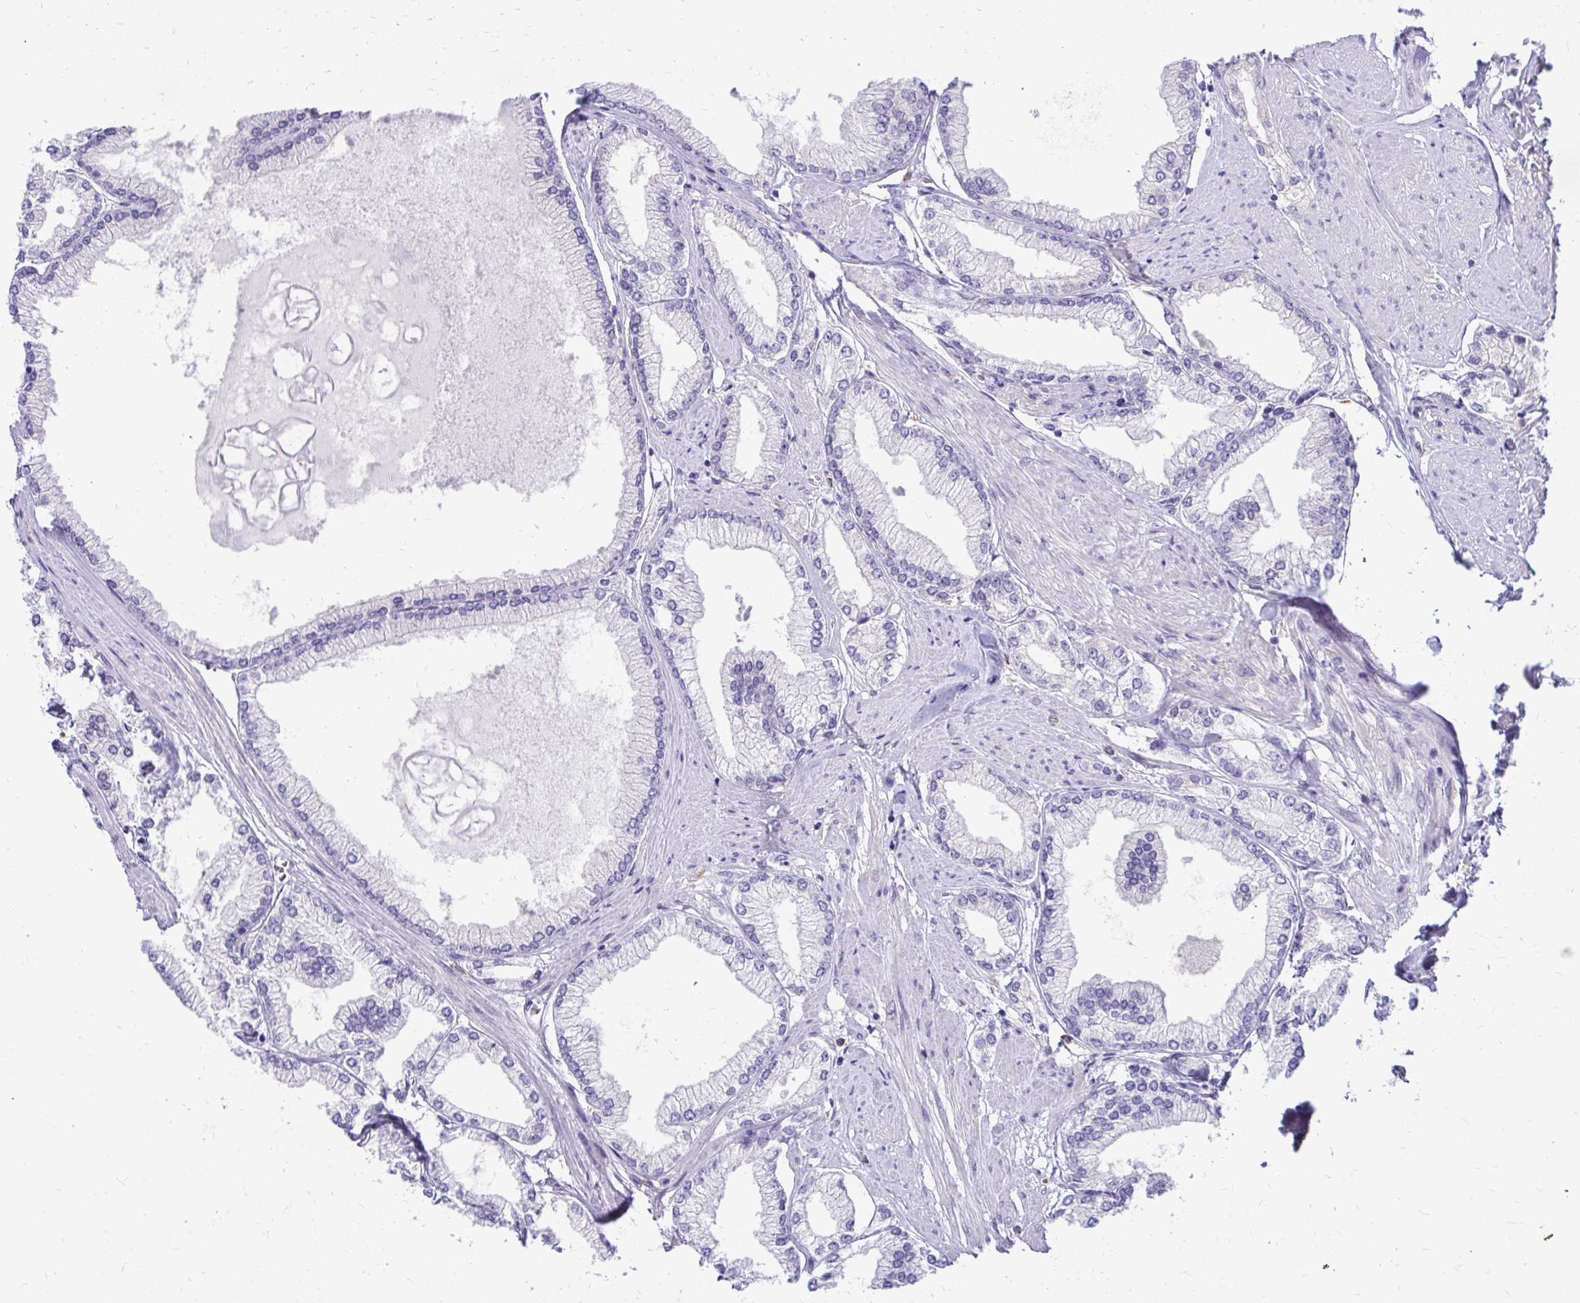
{"staining": {"intensity": "negative", "quantity": "none", "location": "none"}, "tissue": "prostate cancer", "cell_type": "Tumor cells", "image_type": "cancer", "snomed": [{"axis": "morphology", "description": "Adenocarcinoma, High grade"}, {"axis": "topography", "description": "Prostate"}], "caption": "An image of human adenocarcinoma (high-grade) (prostate) is negative for staining in tumor cells.", "gene": "NIFK", "patient": {"sex": "male", "age": 68}}